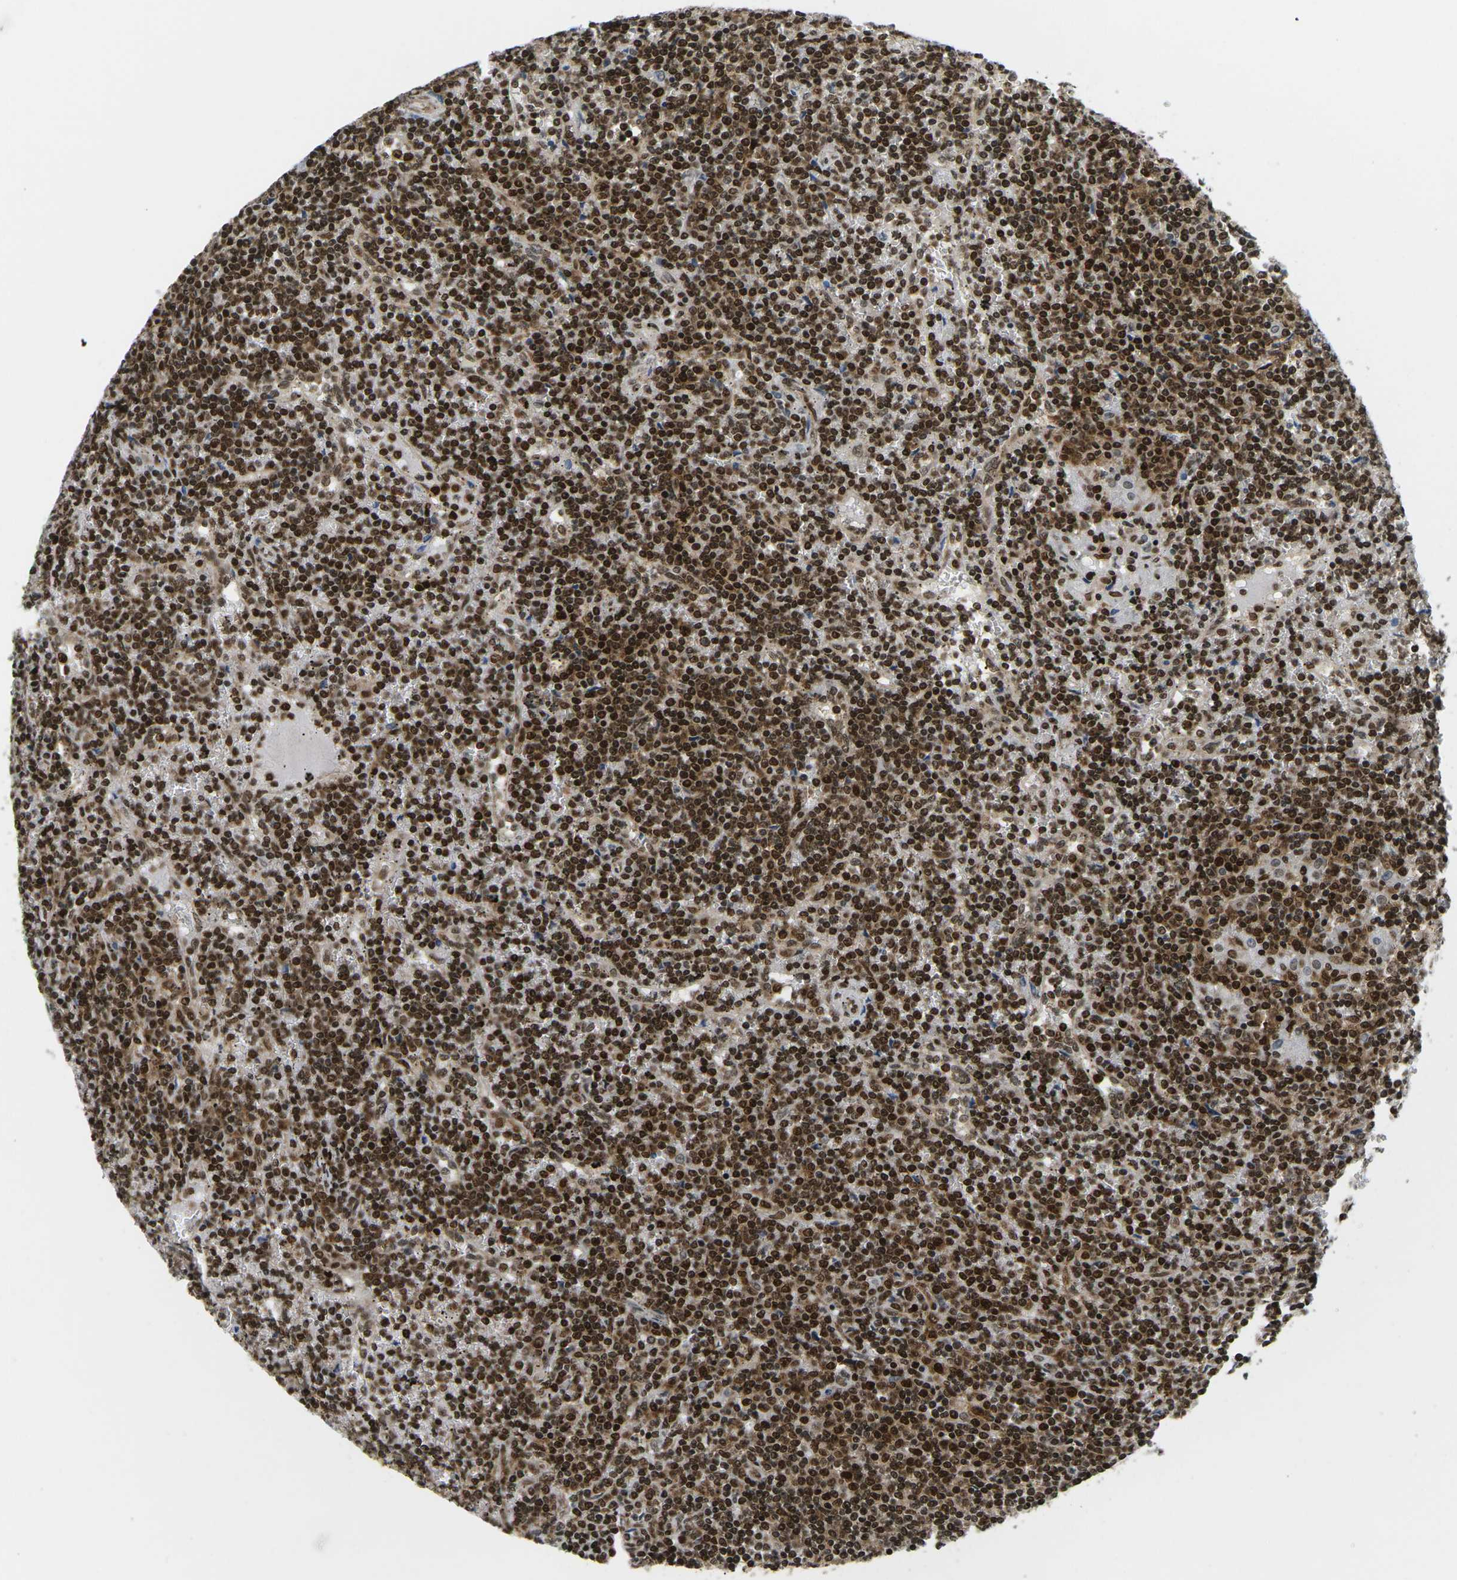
{"staining": {"intensity": "strong", "quantity": ">75%", "location": "cytoplasmic/membranous,nuclear"}, "tissue": "lymphoma", "cell_type": "Tumor cells", "image_type": "cancer", "snomed": [{"axis": "morphology", "description": "Malignant lymphoma, non-Hodgkin's type, Low grade"}, {"axis": "topography", "description": "Spleen"}], "caption": "Immunohistochemistry (IHC) staining of malignant lymphoma, non-Hodgkin's type (low-grade), which reveals high levels of strong cytoplasmic/membranous and nuclear expression in approximately >75% of tumor cells indicating strong cytoplasmic/membranous and nuclear protein expression. The staining was performed using DAB (brown) for protein detection and nuclei were counterstained in hematoxylin (blue).", "gene": "CELF1", "patient": {"sex": "female", "age": 19}}